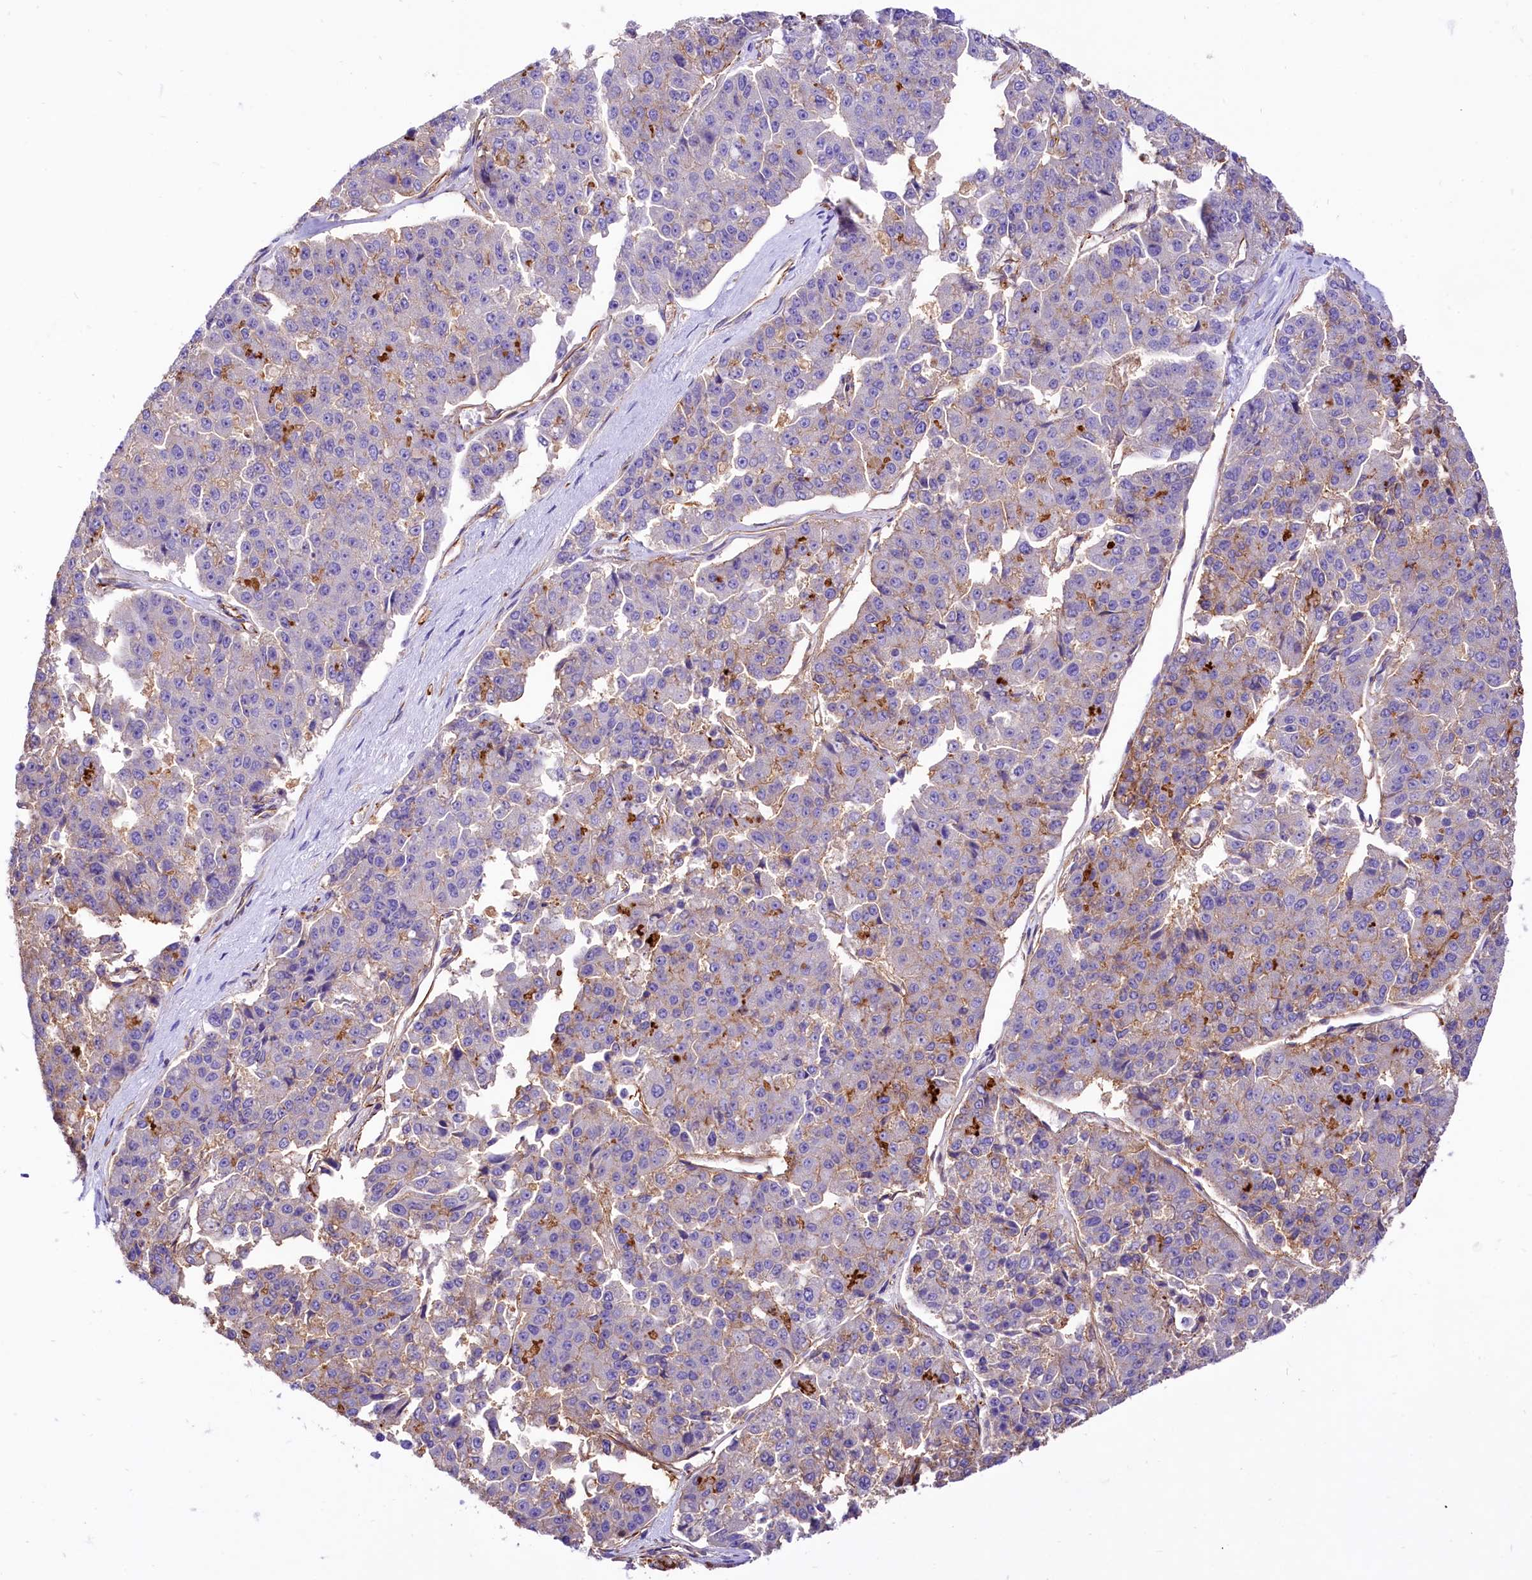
{"staining": {"intensity": "negative", "quantity": "none", "location": "none"}, "tissue": "pancreatic cancer", "cell_type": "Tumor cells", "image_type": "cancer", "snomed": [{"axis": "morphology", "description": "Adenocarcinoma, NOS"}, {"axis": "topography", "description": "Pancreas"}], "caption": "Immunohistochemical staining of human pancreatic adenocarcinoma reveals no significant expression in tumor cells.", "gene": "CD99", "patient": {"sex": "male", "age": 50}}